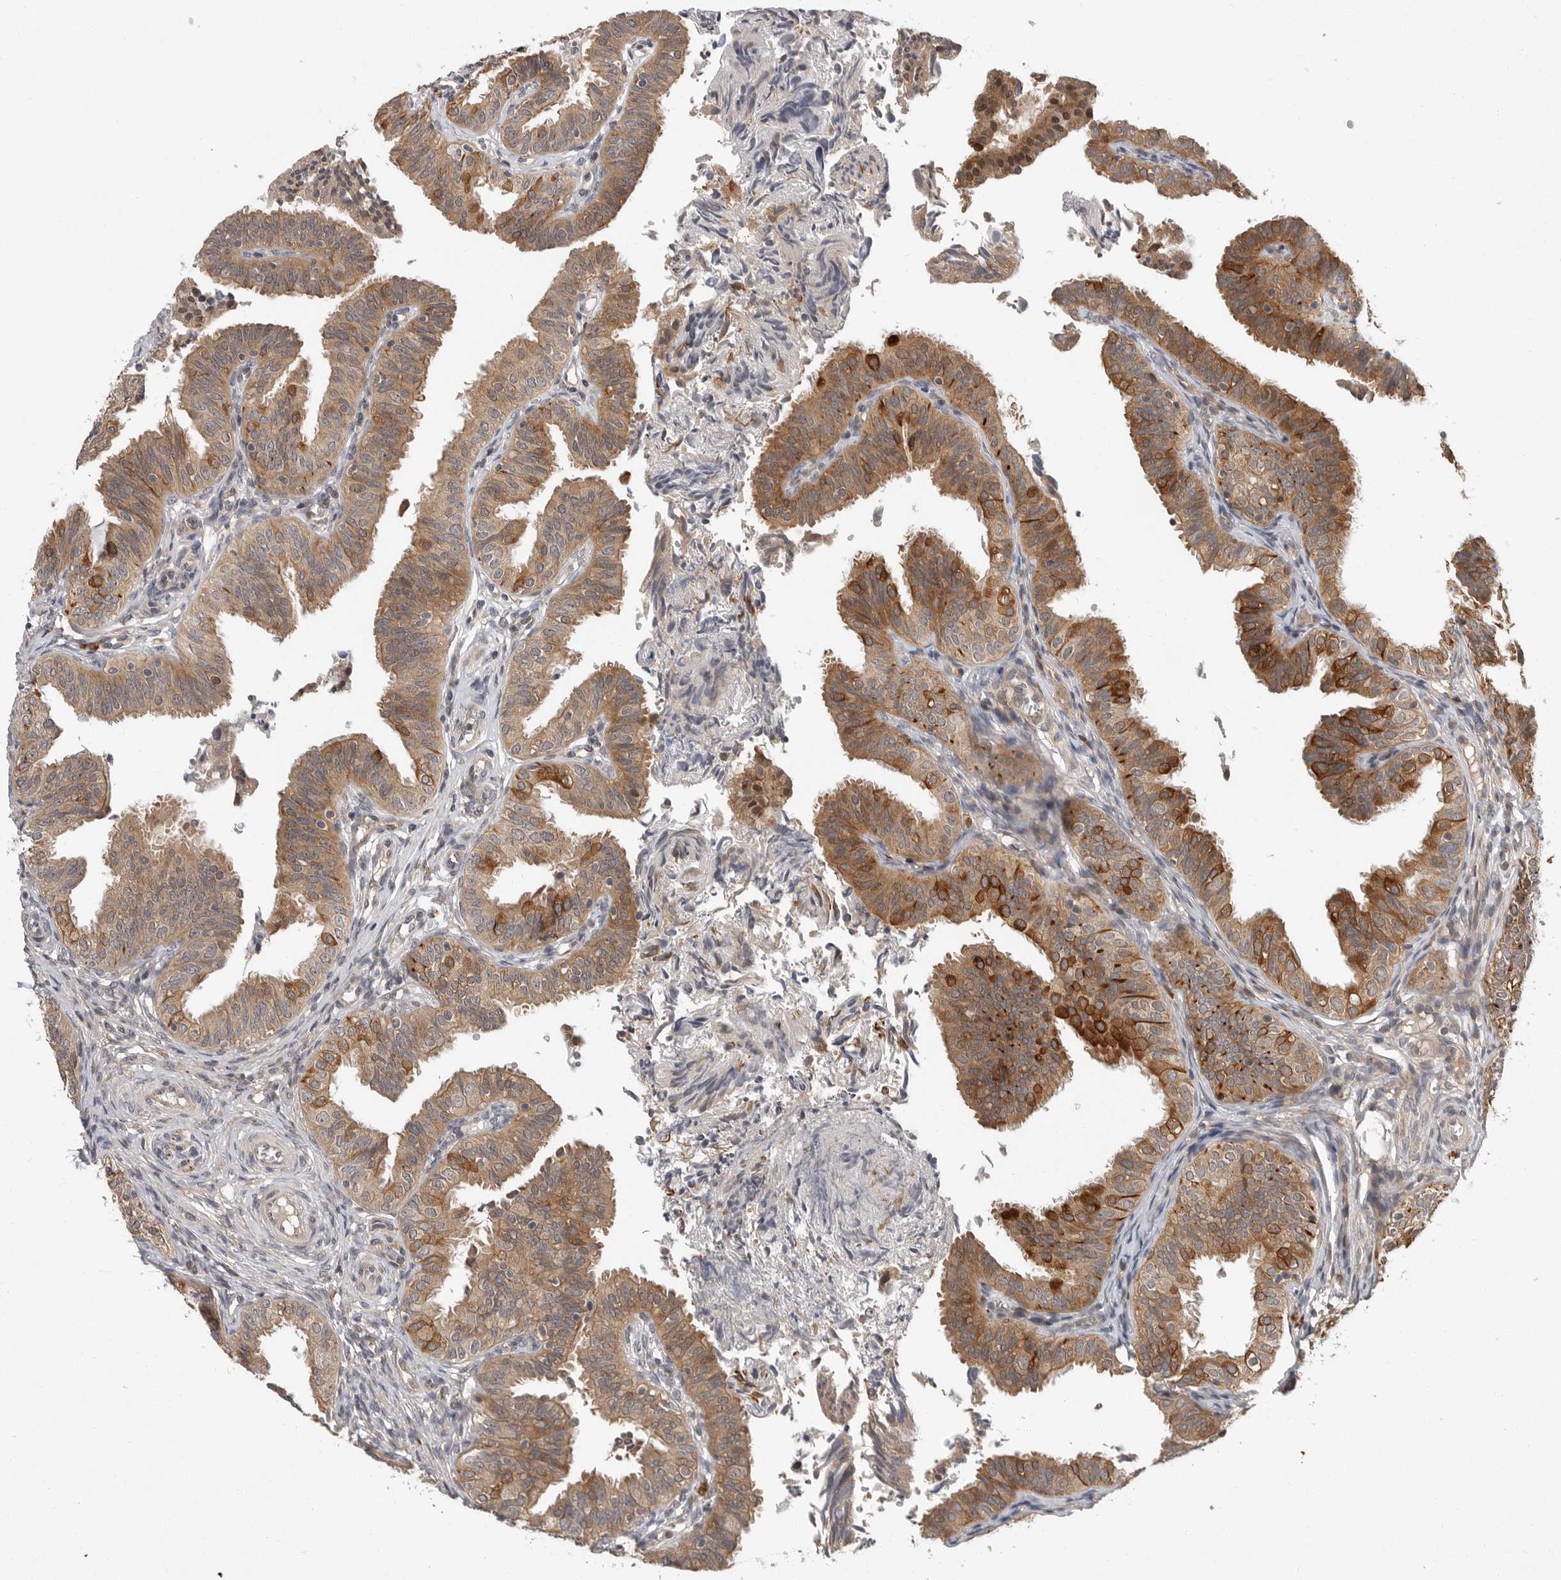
{"staining": {"intensity": "moderate", "quantity": ">75%", "location": "cytoplasmic/membranous"}, "tissue": "fallopian tube", "cell_type": "Glandular cells", "image_type": "normal", "snomed": [{"axis": "morphology", "description": "Normal tissue, NOS"}, {"axis": "topography", "description": "Fallopian tube"}], "caption": "A photomicrograph showing moderate cytoplasmic/membranous positivity in about >75% of glandular cells in normal fallopian tube, as visualized by brown immunohistochemical staining.", "gene": "OSBPL9", "patient": {"sex": "female", "age": 35}}